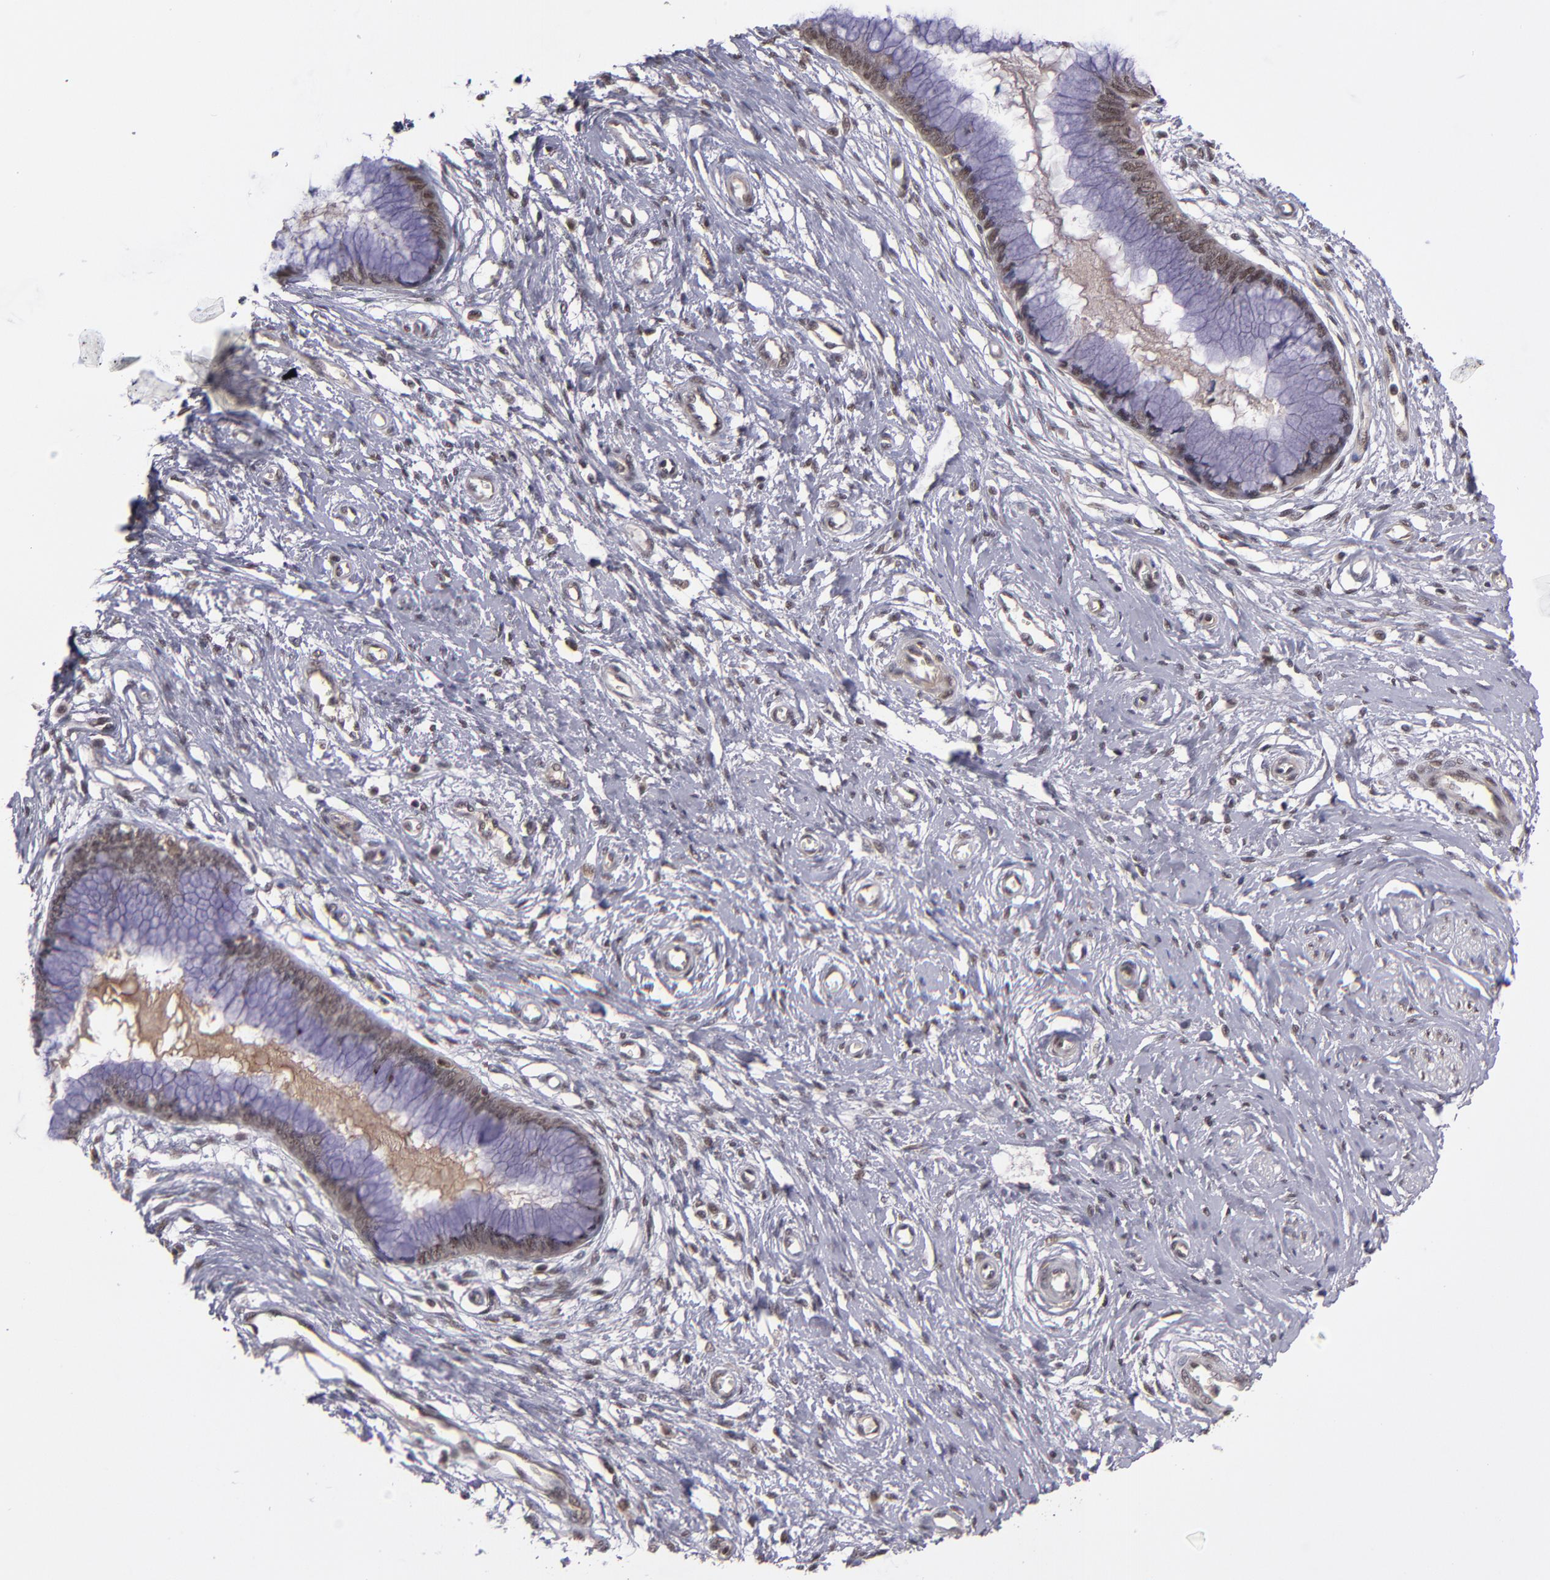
{"staining": {"intensity": "moderate", "quantity": ">75%", "location": "nuclear"}, "tissue": "cervix", "cell_type": "Glandular cells", "image_type": "normal", "snomed": [{"axis": "morphology", "description": "Normal tissue, NOS"}, {"axis": "topography", "description": "Cervix"}], "caption": "This histopathology image exhibits immunohistochemistry staining of normal cervix, with medium moderate nuclear staining in approximately >75% of glandular cells.", "gene": "EP300", "patient": {"sex": "female", "age": 55}}